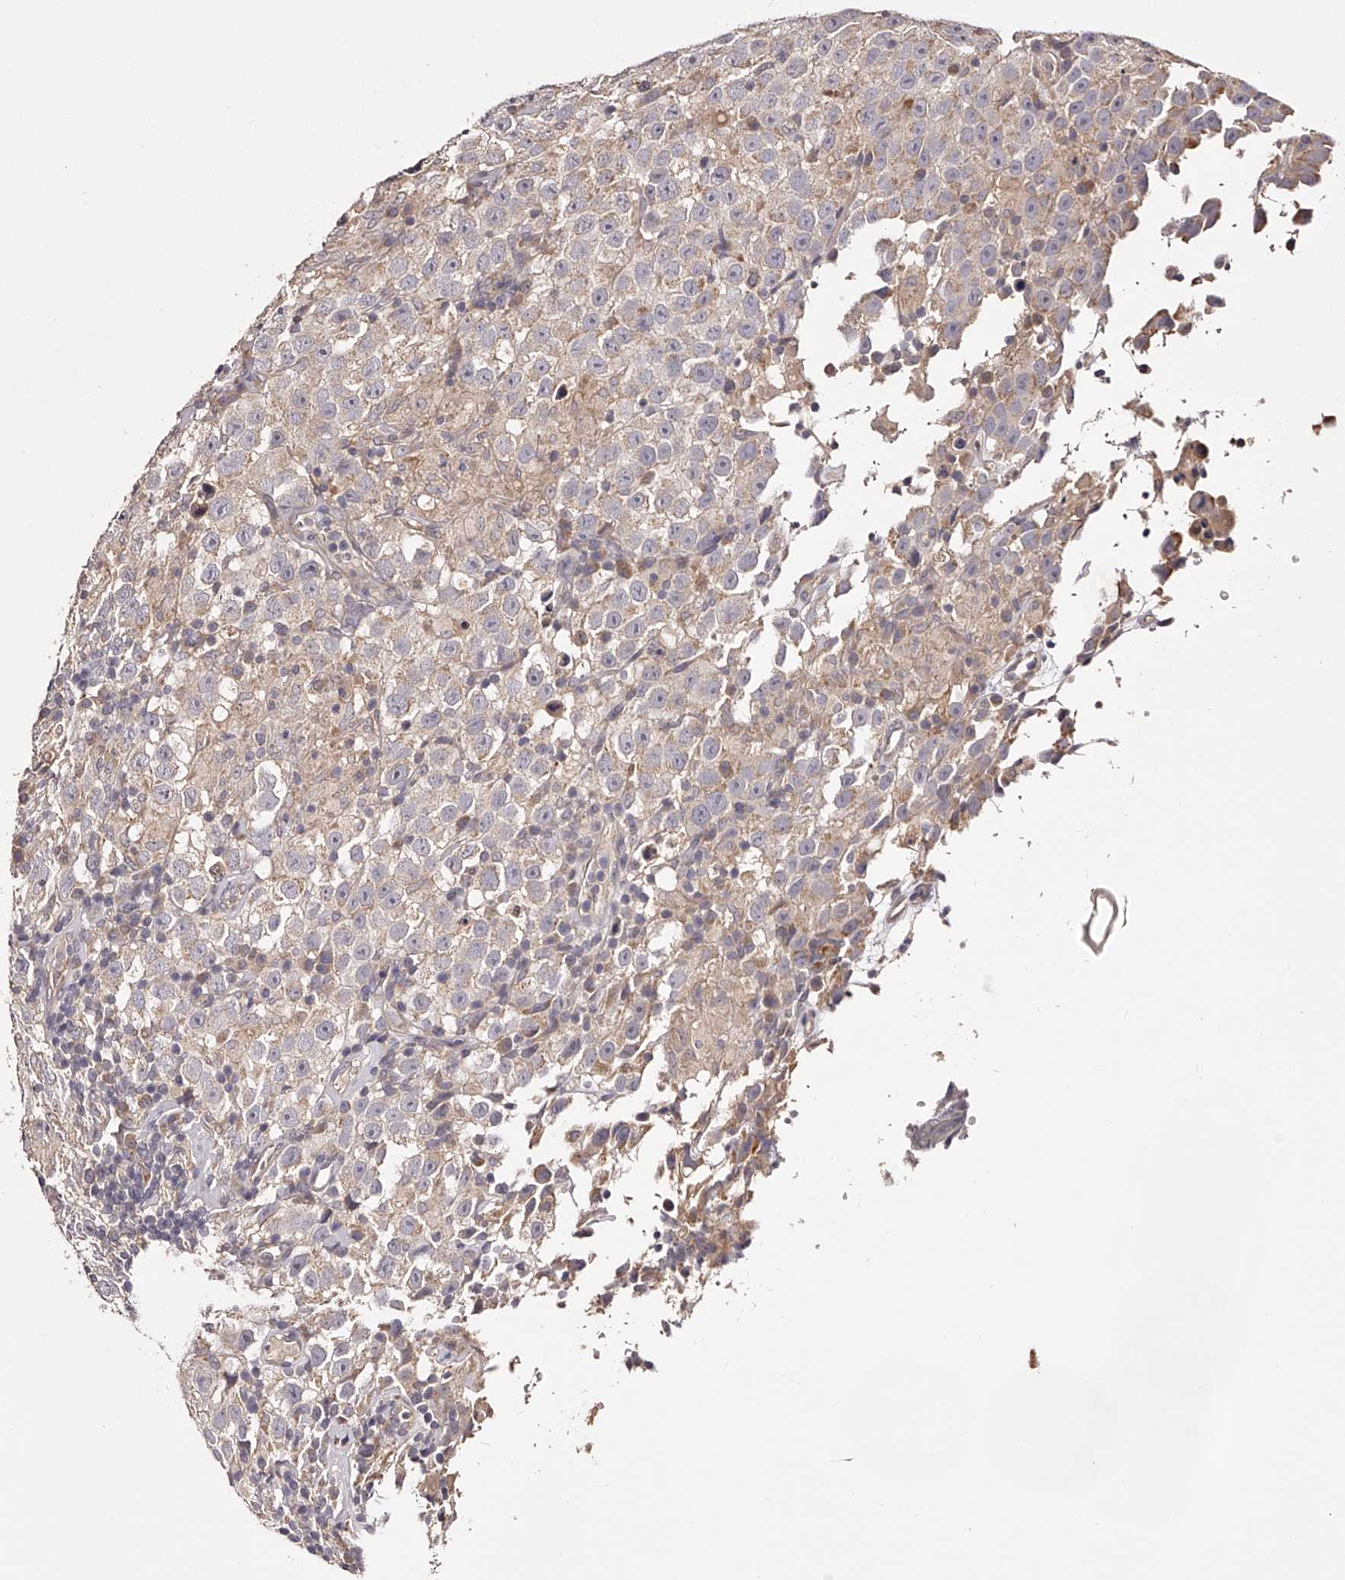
{"staining": {"intensity": "weak", "quantity": "25%-75%", "location": "cytoplasmic/membranous"}, "tissue": "testis cancer", "cell_type": "Tumor cells", "image_type": "cancer", "snomed": [{"axis": "morphology", "description": "Seminoma, NOS"}, {"axis": "topography", "description": "Testis"}], "caption": "Testis seminoma was stained to show a protein in brown. There is low levels of weak cytoplasmic/membranous positivity in about 25%-75% of tumor cells.", "gene": "ODF2L", "patient": {"sex": "male", "age": 41}}